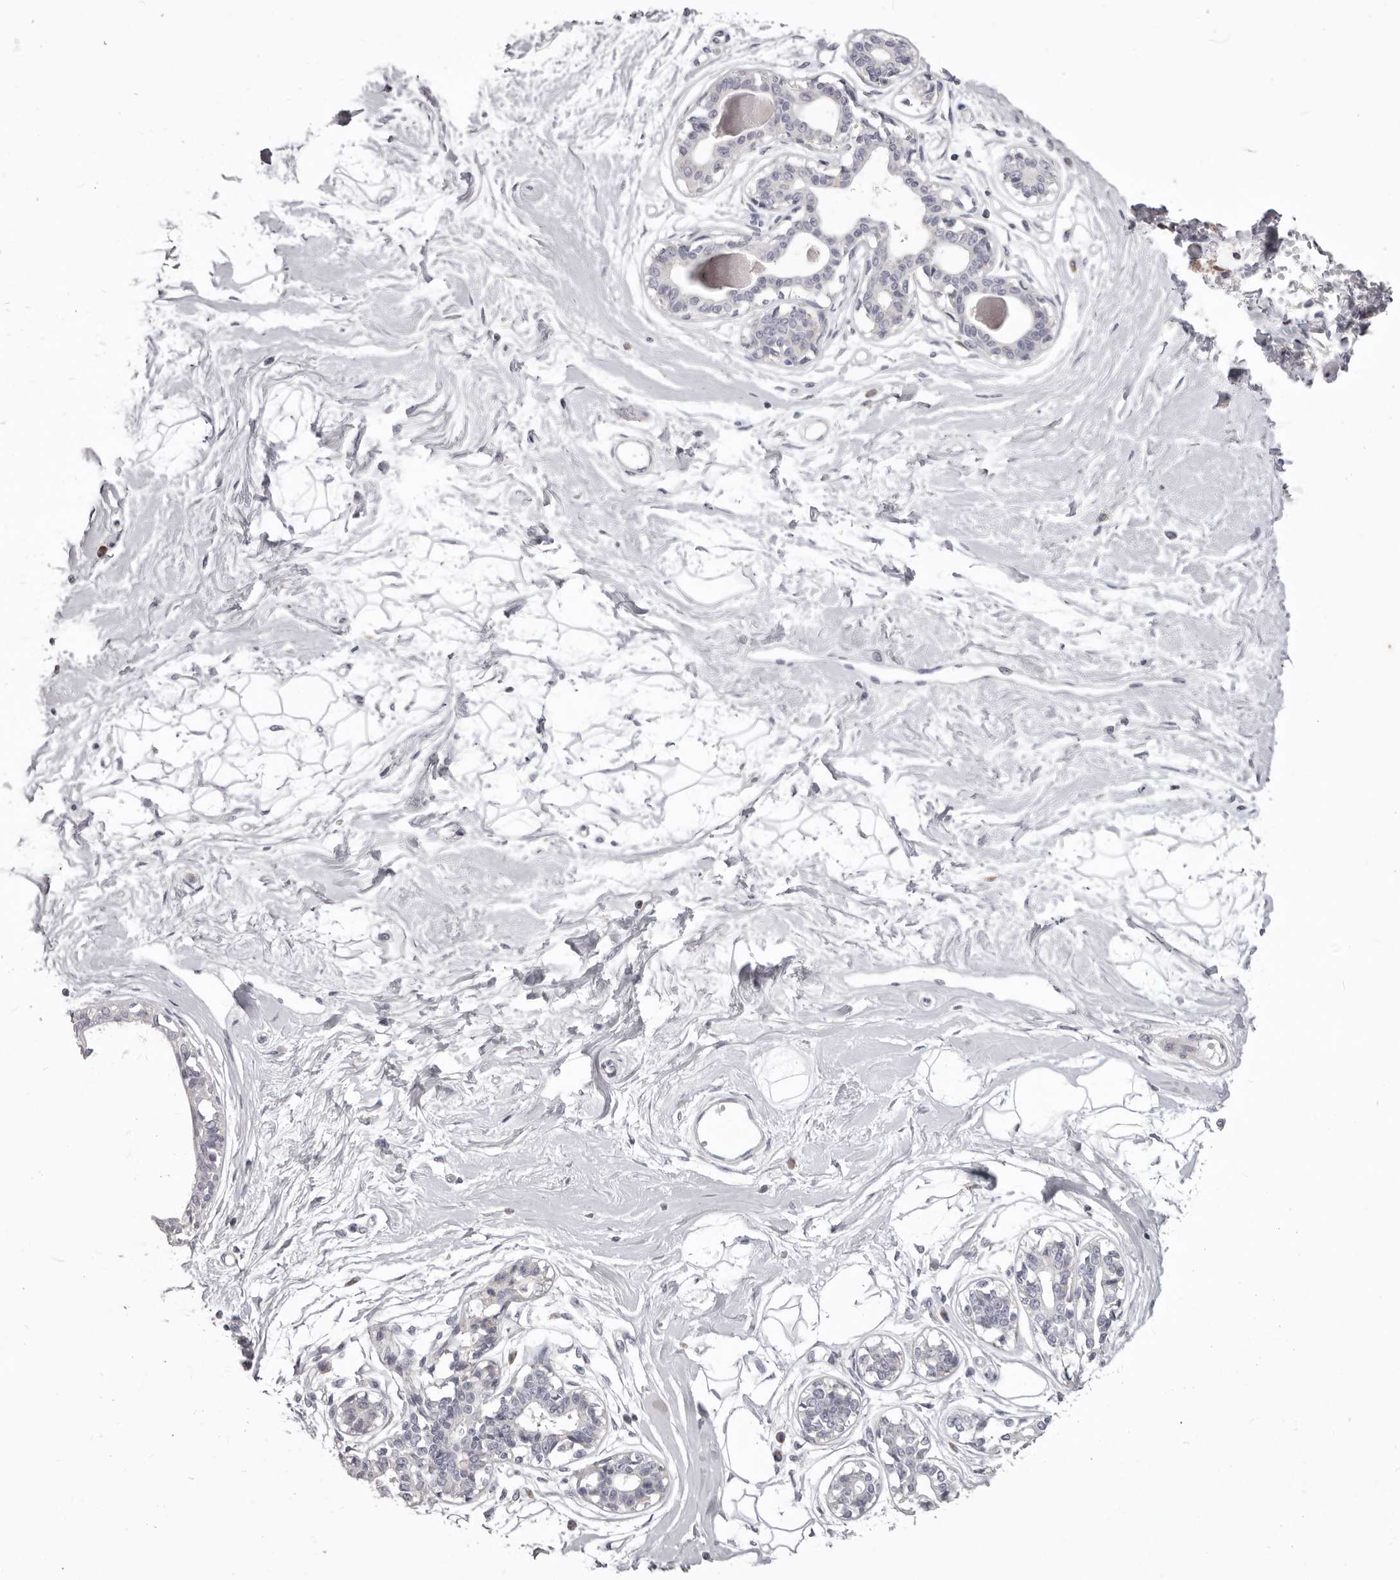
{"staining": {"intensity": "negative", "quantity": "none", "location": "none"}, "tissue": "breast", "cell_type": "Adipocytes", "image_type": "normal", "snomed": [{"axis": "morphology", "description": "Normal tissue, NOS"}, {"axis": "topography", "description": "Breast"}], "caption": "Adipocytes show no significant protein expression in normal breast. (DAB (3,3'-diaminobenzidine) immunohistochemistry, high magnification).", "gene": "PRMT2", "patient": {"sex": "female", "age": 45}}